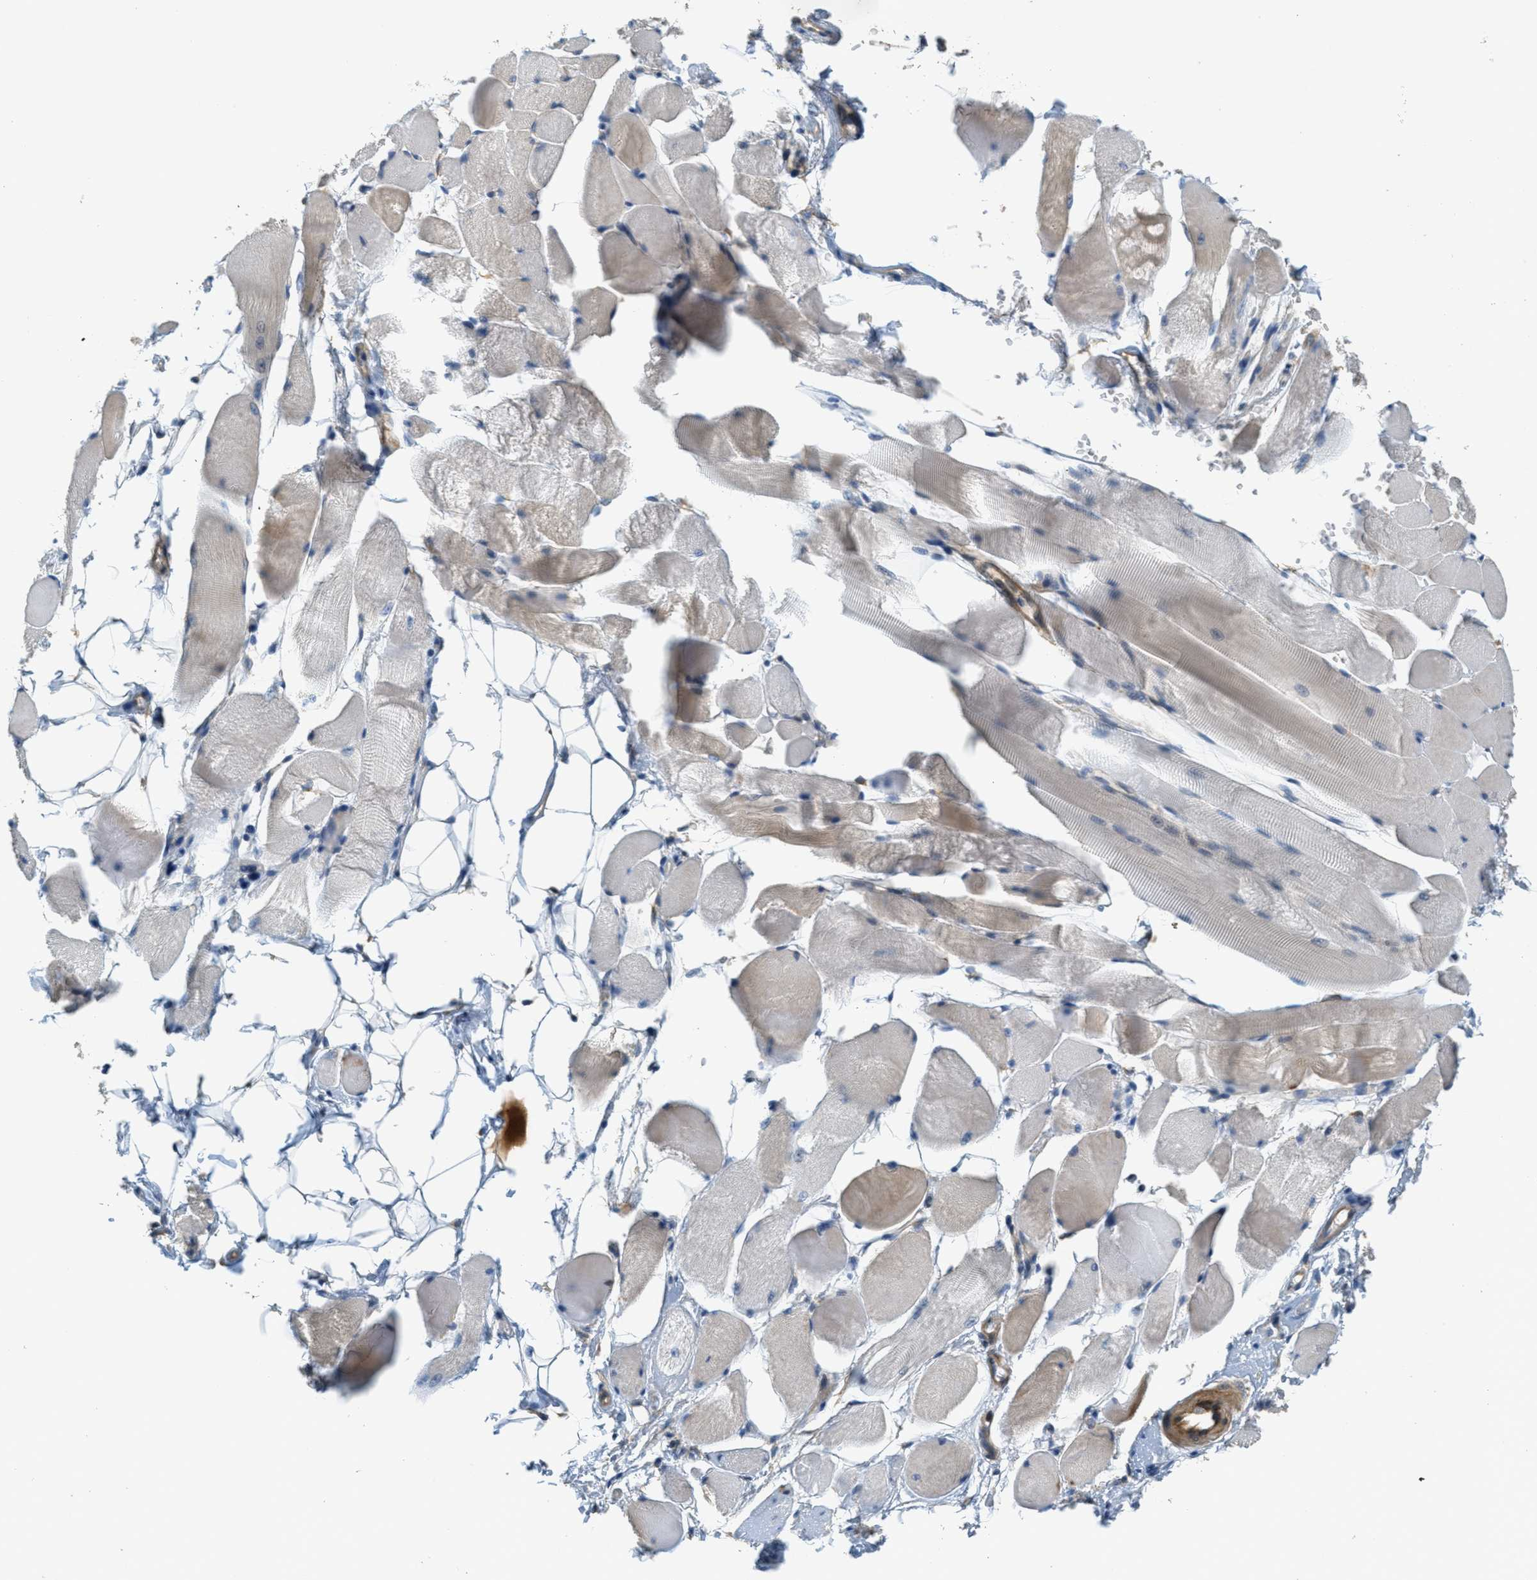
{"staining": {"intensity": "weak", "quantity": "<25%", "location": "cytoplasmic/membranous"}, "tissue": "skeletal muscle", "cell_type": "Myocytes", "image_type": "normal", "snomed": [{"axis": "morphology", "description": "Normal tissue, NOS"}, {"axis": "topography", "description": "Skeletal muscle"}, {"axis": "topography", "description": "Peripheral nerve tissue"}], "caption": "Immunohistochemistry (IHC) of normal human skeletal muscle demonstrates no expression in myocytes.", "gene": "ADCY5", "patient": {"sex": "female", "age": 84}}